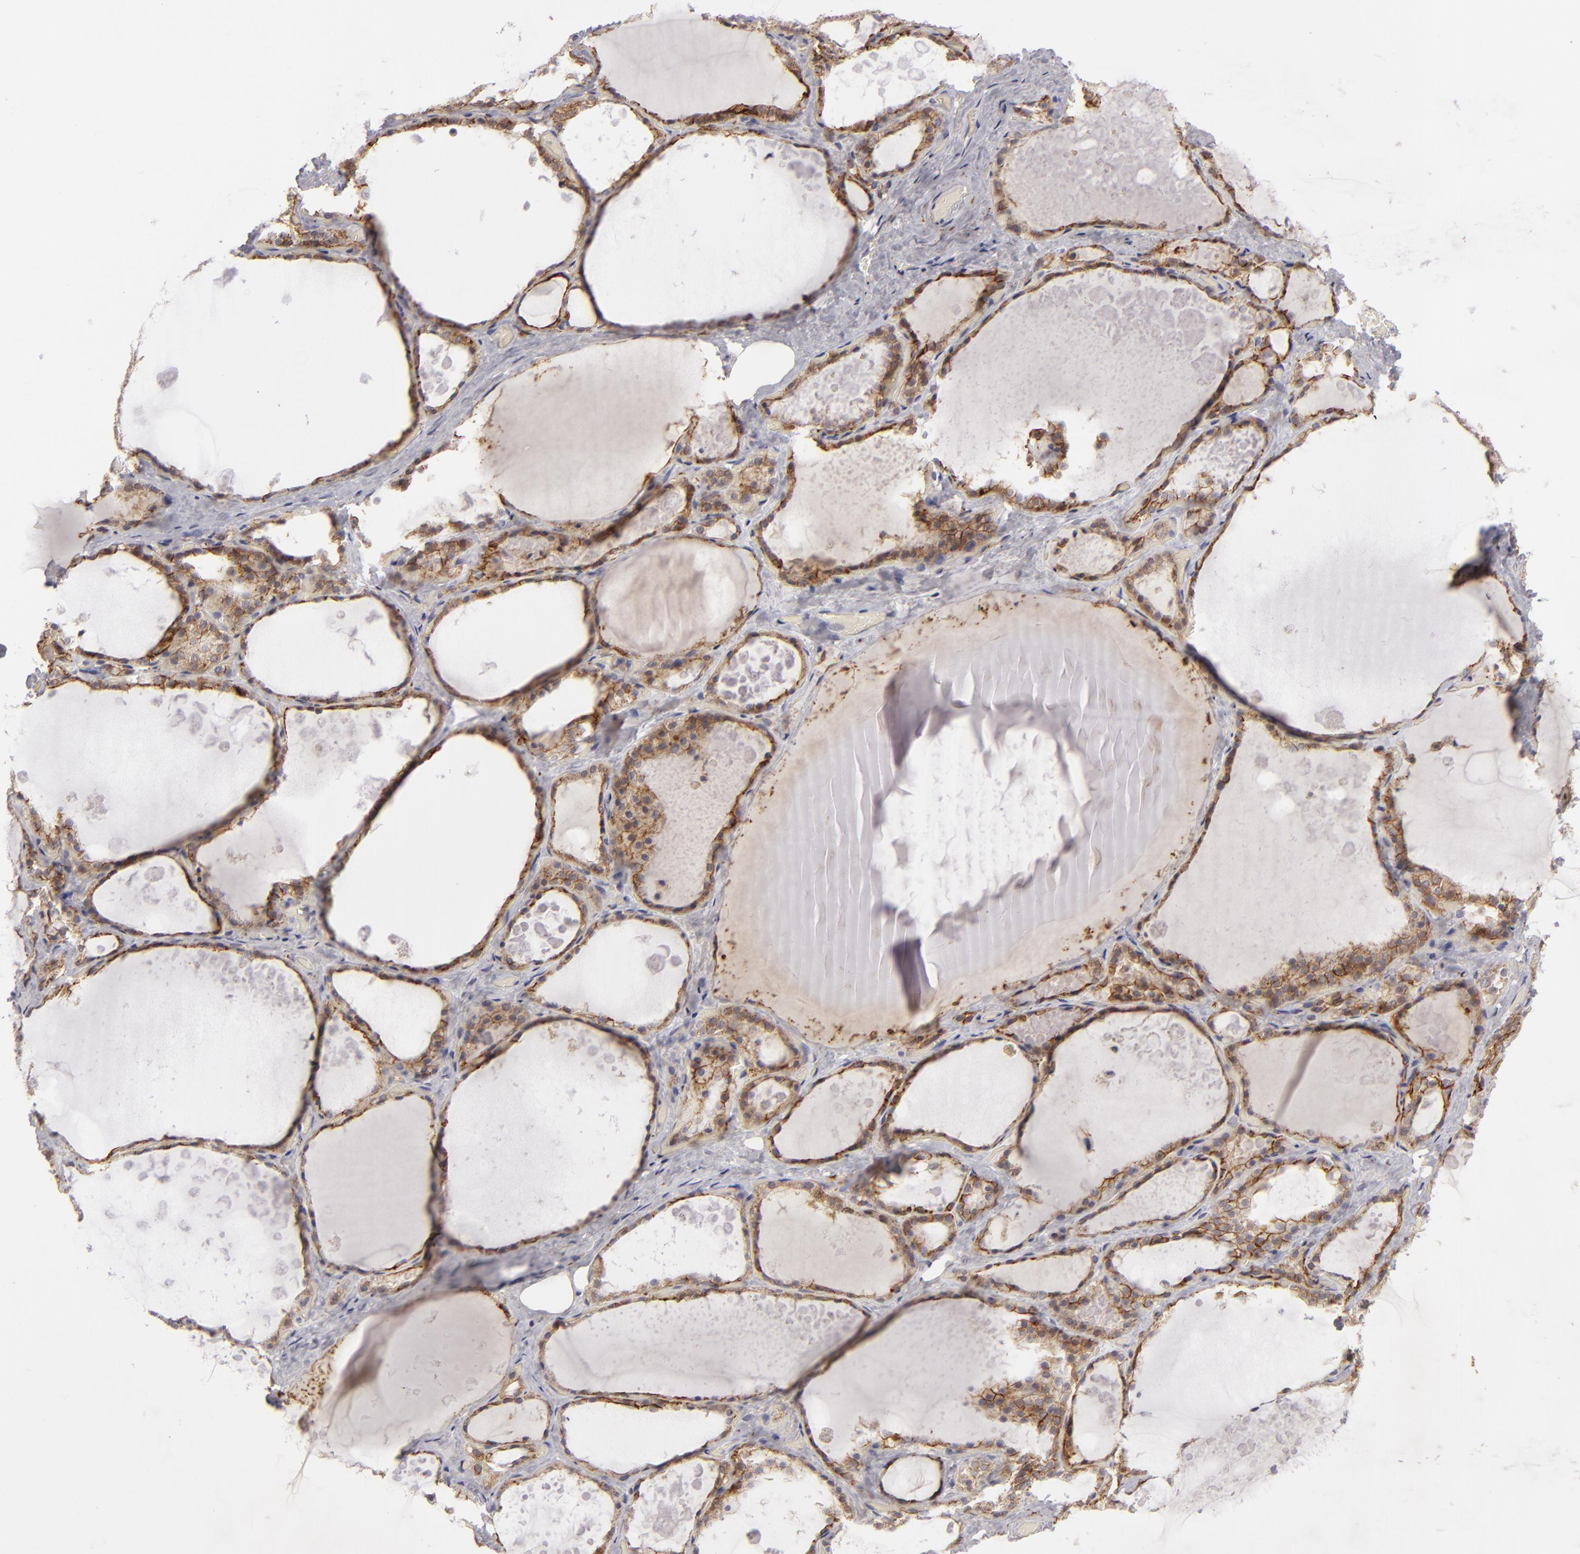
{"staining": {"intensity": "weak", "quantity": "25%-75%", "location": "cytoplasmic/membranous"}, "tissue": "thyroid gland", "cell_type": "Glandular cells", "image_type": "normal", "snomed": [{"axis": "morphology", "description": "Normal tissue, NOS"}, {"axis": "topography", "description": "Thyroid gland"}], "caption": "Immunohistochemical staining of unremarkable thyroid gland shows weak cytoplasmic/membranous protein expression in approximately 25%-75% of glandular cells.", "gene": "ALCAM", "patient": {"sex": "male", "age": 61}}